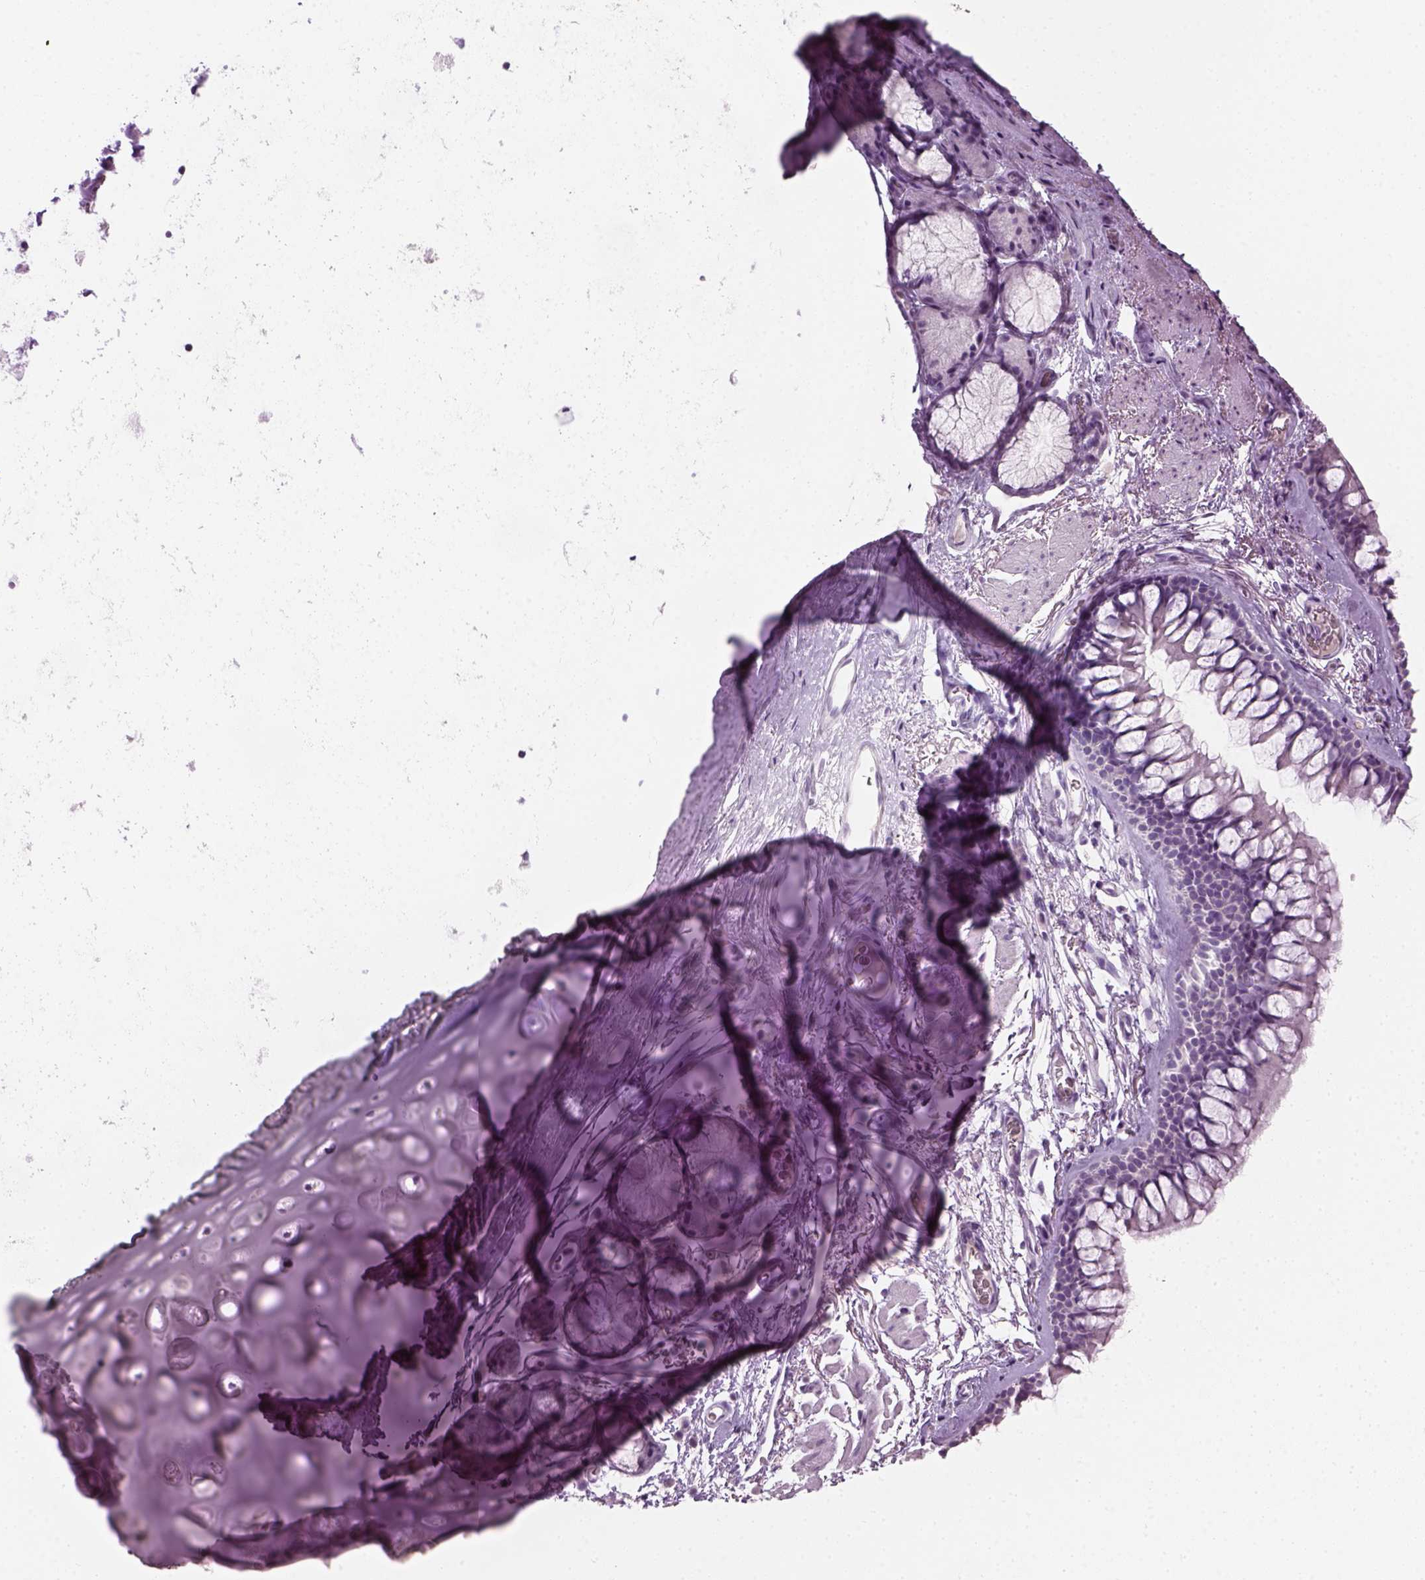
{"staining": {"intensity": "negative", "quantity": "none", "location": "none"}, "tissue": "bronchus", "cell_type": "Respiratory epithelial cells", "image_type": "normal", "snomed": [{"axis": "morphology", "description": "Normal tissue, NOS"}, {"axis": "topography", "description": "Cartilage tissue"}, {"axis": "topography", "description": "Bronchus"}], "caption": "Immunohistochemistry of normal human bronchus shows no staining in respiratory epithelial cells.", "gene": "TH", "patient": {"sex": "female", "age": 79}}